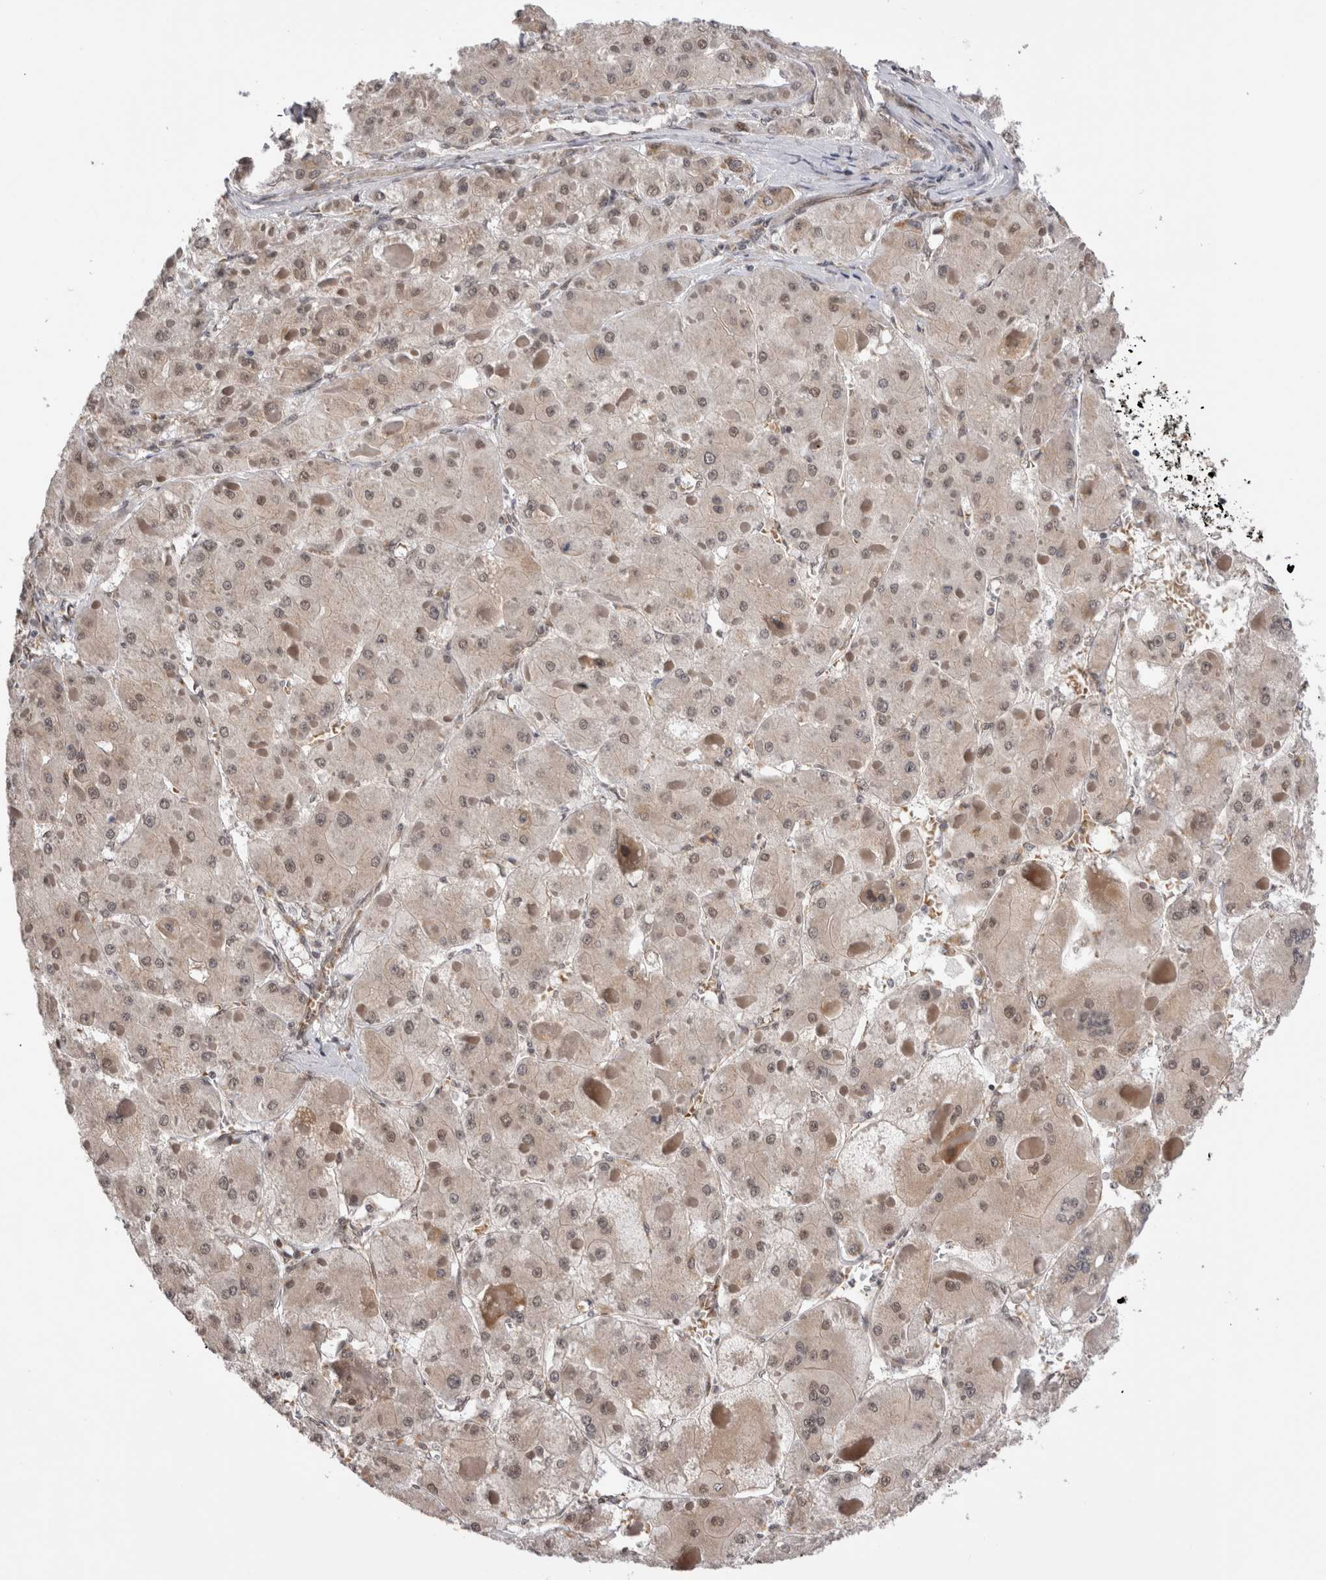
{"staining": {"intensity": "weak", "quantity": ">75%", "location": "cytoplasmic/membranous,nuclear"}, "tissue": "liver cancer", "cell_type": "Tumor cells", "image_type": "cancer", "snomed": [{"axis": "morphology", "description": "Carcinoma, Hepatocellular, NOS"}, {"axis": "topography", "description": "Liver"}], "caption": "Immunohistochemical staining of liver hepatocellular carcinoma reveals low levels of weak cytoplasmic/membranous and nuclear protein expression in about >75% of tumor cells.", "gene": "TMEM65", "patient": {"sex": "female", "age": 73}}